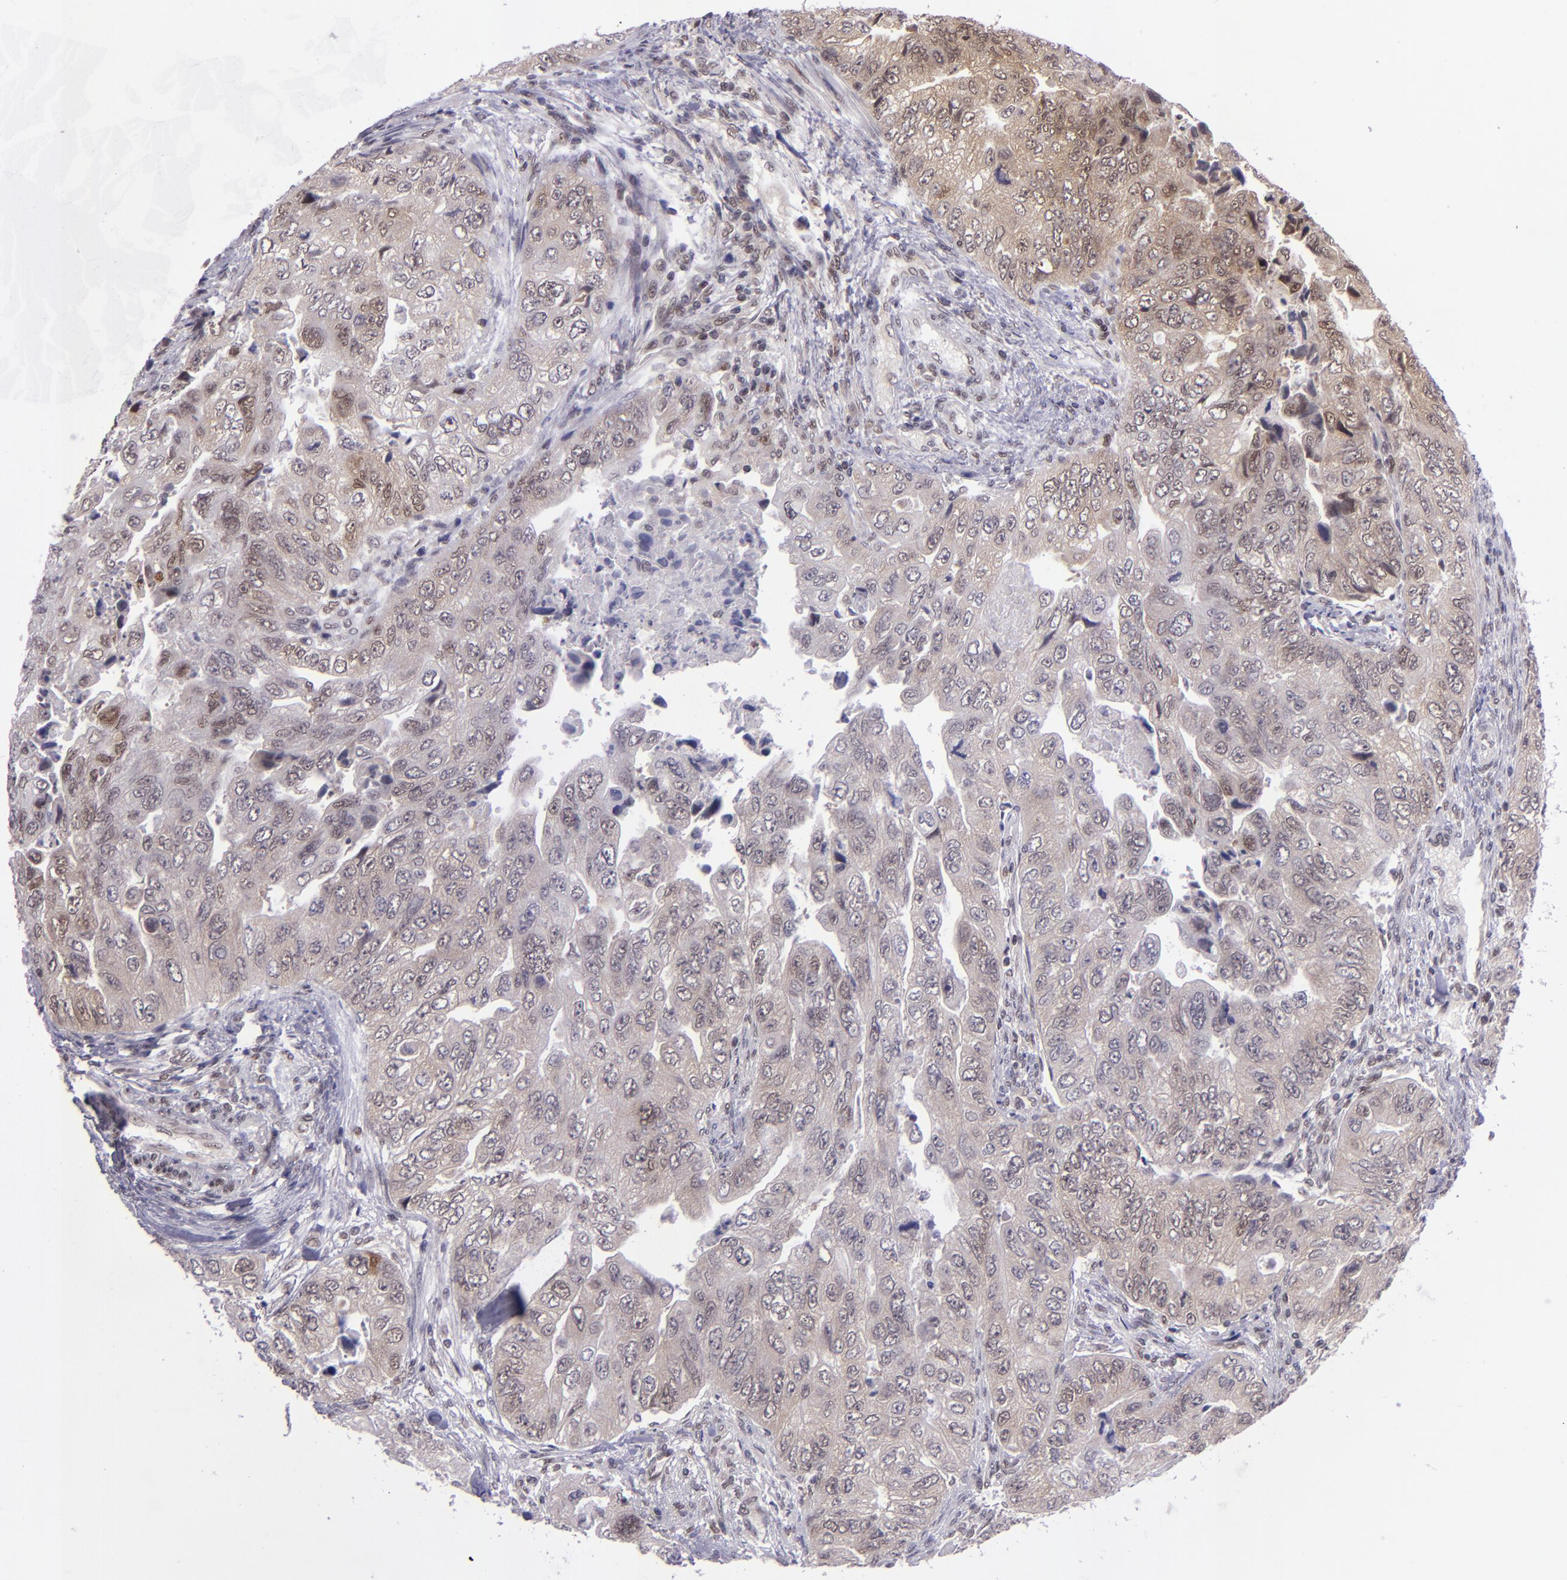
{"staining": {"intensity": "weak", "quantity": ">75%", "location": "cytoplasmic/membranous,nuclear"}, "tissue": "colorectal cancer", "cell_type": "Tumor cells", "image_type": "cancer", "snomed": [{"axis": "morphology", "description": "Adenocarcinoma, NOS"}, {"axis": "topography", "description": "Colon"}], "caption": "An immunohistochemistry (IHC) micrograph of tumor tissue is shown. Protein staining in brown highlights weak cytoplasmic/membranous and nuclear positivity in colorectal cancer within tumor cells. (DAB (3,3'-diaminobenzidine) = brown stain, brightfield microscopy at high magnification).", "gene": "BAG1", "patient": {"sex": "female", "age": 11}}